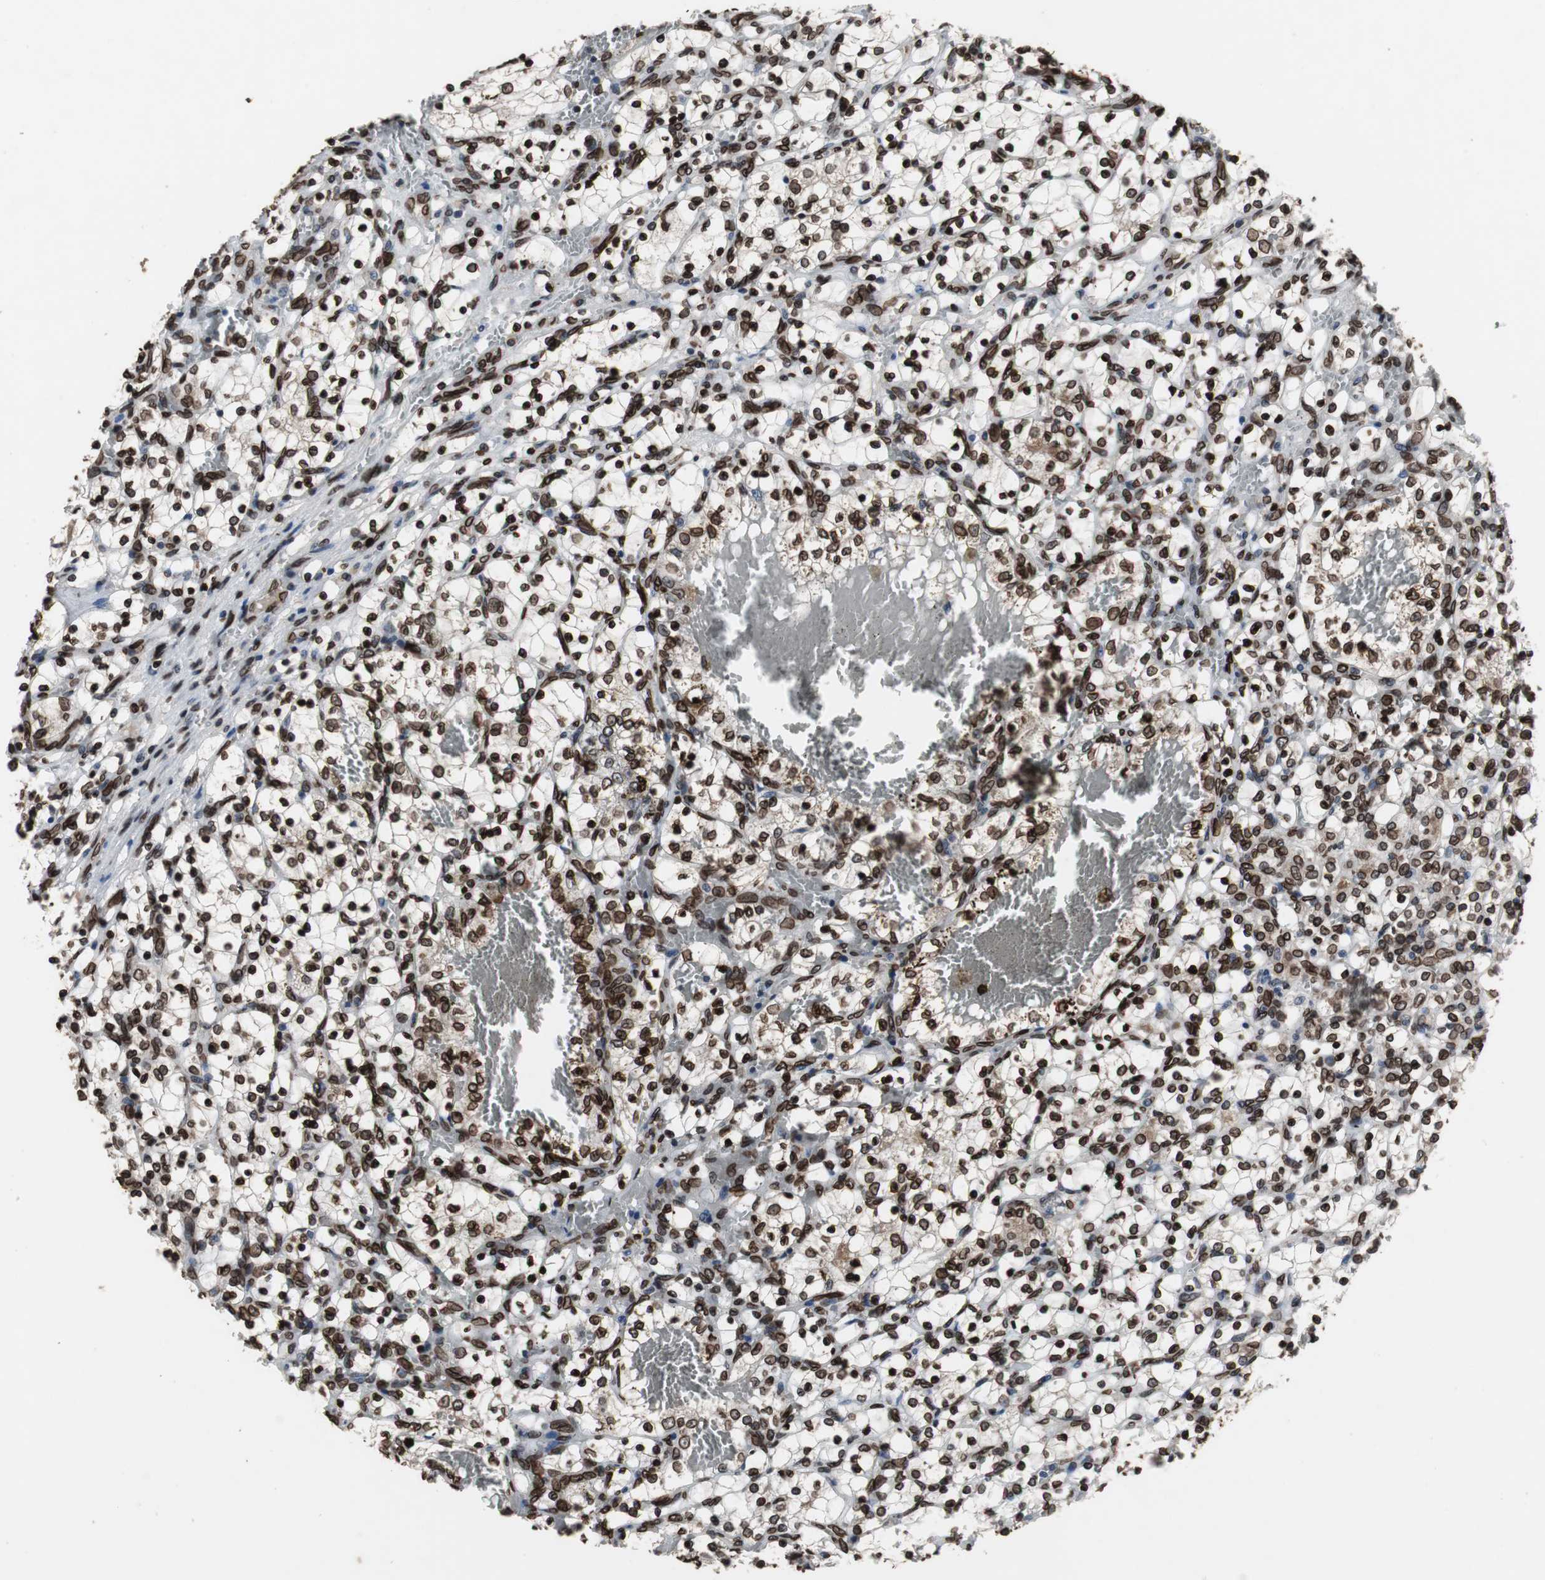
{"staining": {"intensity": "strong", "quantity": ">75%", "location": "cytoplasmic/membranous,nuclear"}, "tissue": "renal cancer", "cell_type": "Tumor cells", "image_type": "cancer", "snomed": [{"axis": "morphology", "description": "Adenocarcinoma, NOS"}, {"axis": "topography", "description": "Kidney"}], "caption": "A high-resolution photomicrograph shows IHC staining of renal adenocarcinoma, which reveals strong cytoplasmic/membranous and nuclear positivity in approximately >75% of tumor cells.", "gene": "LMNA", "patient": {"sex": "female", "age": 69}}